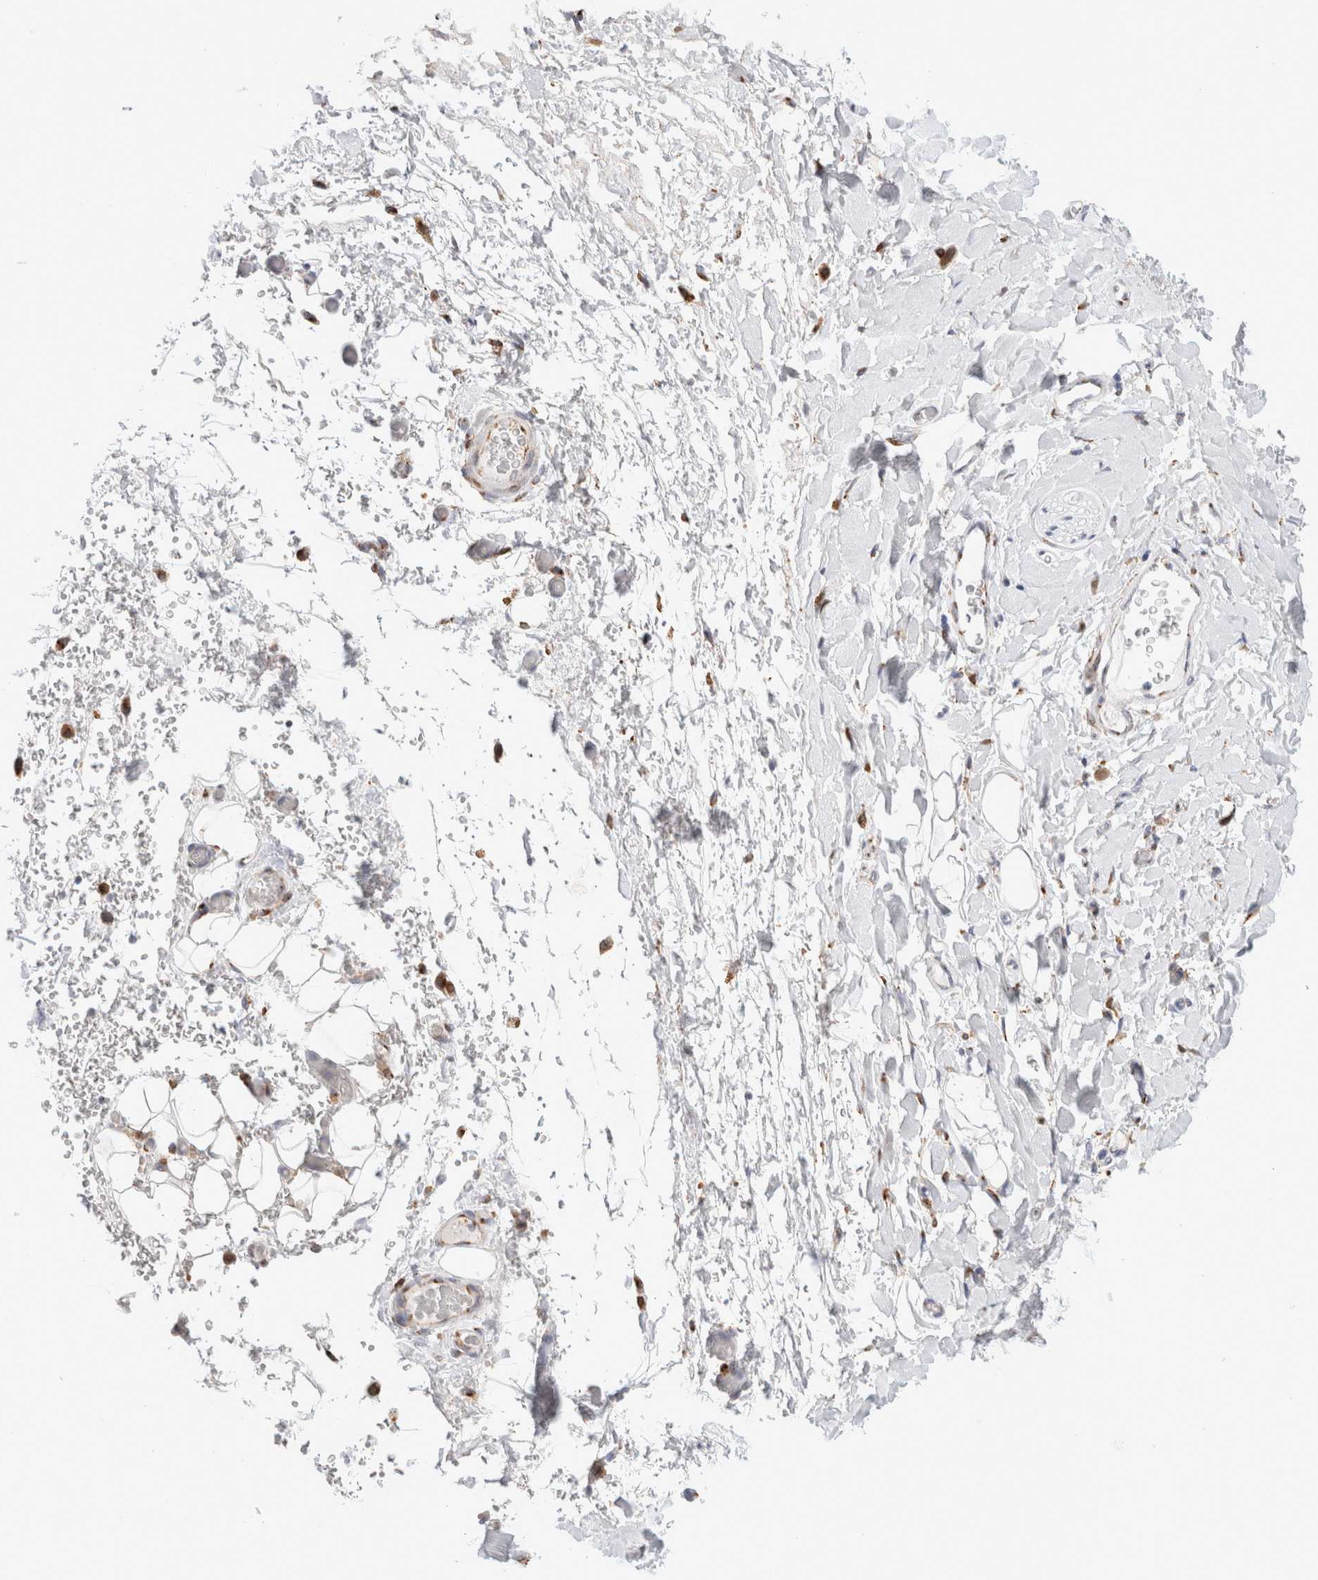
{"staining": {"intensity": "negative", "quantity": "none", "location": "none"}, "tissue": "adipose tissue", "cell_type": "Adipocytes", "image_type": "normal", "snomed": [{"axis": "morphology", "description": "Normal tissue, NOS"}, {"axis": "morphology", "description": "Adenocarcinoma, NOS"}, {"axis": "topography", "description": "Esophagus"}], "caption": "Immunohistochemistry of benign adipose tissue displays no staining in adipocytes.", "gene": "MCFD2", "patient": {"sex": "male", "age": 62}}